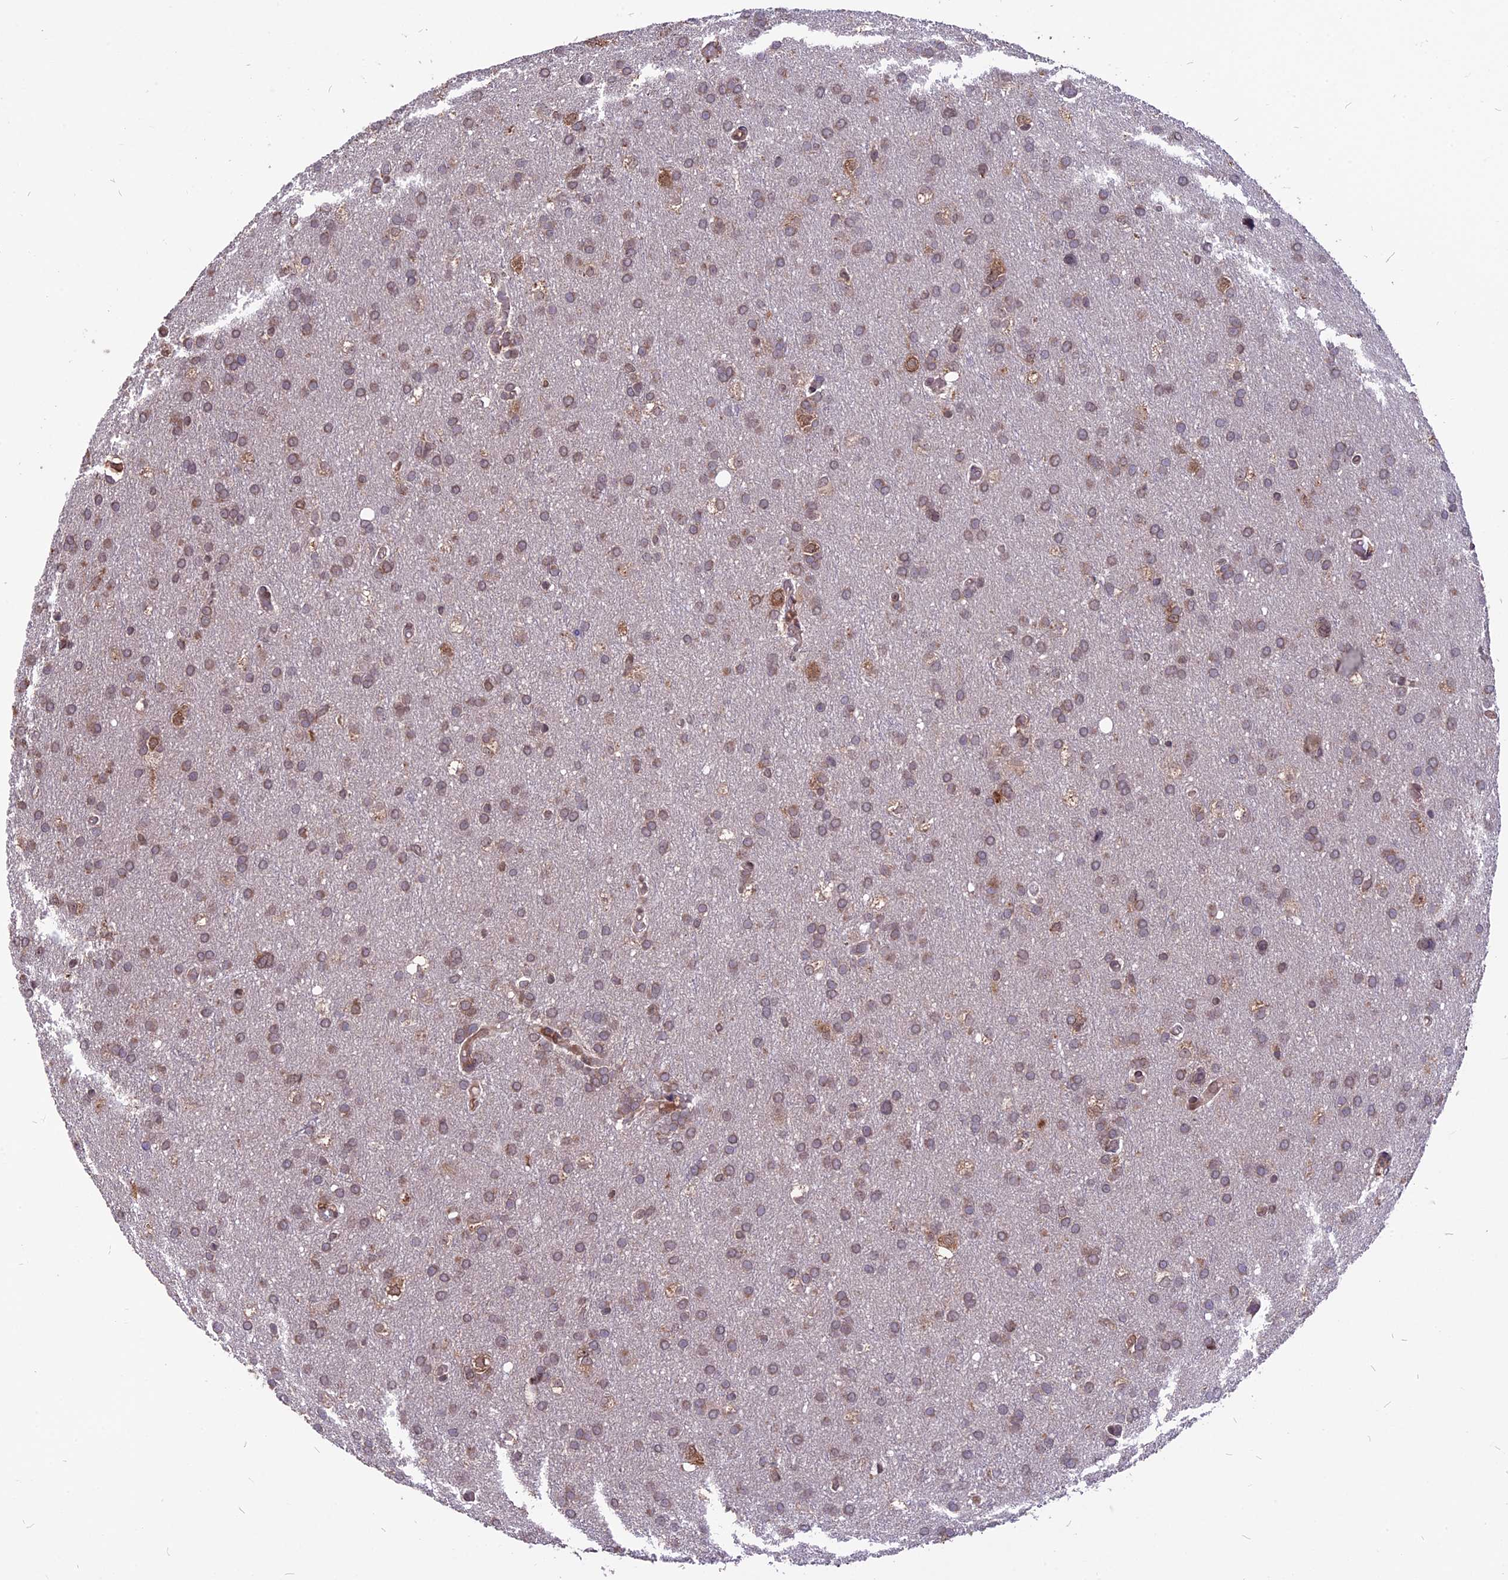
{"staining": {"intensity": "weak", "quantity": ">75%", "location": "cytoplasmic/membranous"}, "tissue": "glioma", "cell_type": "Tumor cells", "image_type": "cancer", "snomed": [{"axis": "morphology", "description": "Glioma, malignant, High grade"}, {"axis": "topography", "description": "Cerebral cortex"}], "caption": "The histopathology image demonstrates staining of malignant glioma (high-grade), revealing weak cytoplasmic/membranous protein positivity (brown color) within tumor cells.", "gene": "ZNF598", "patient": {"sex": "female", "age": 36}}